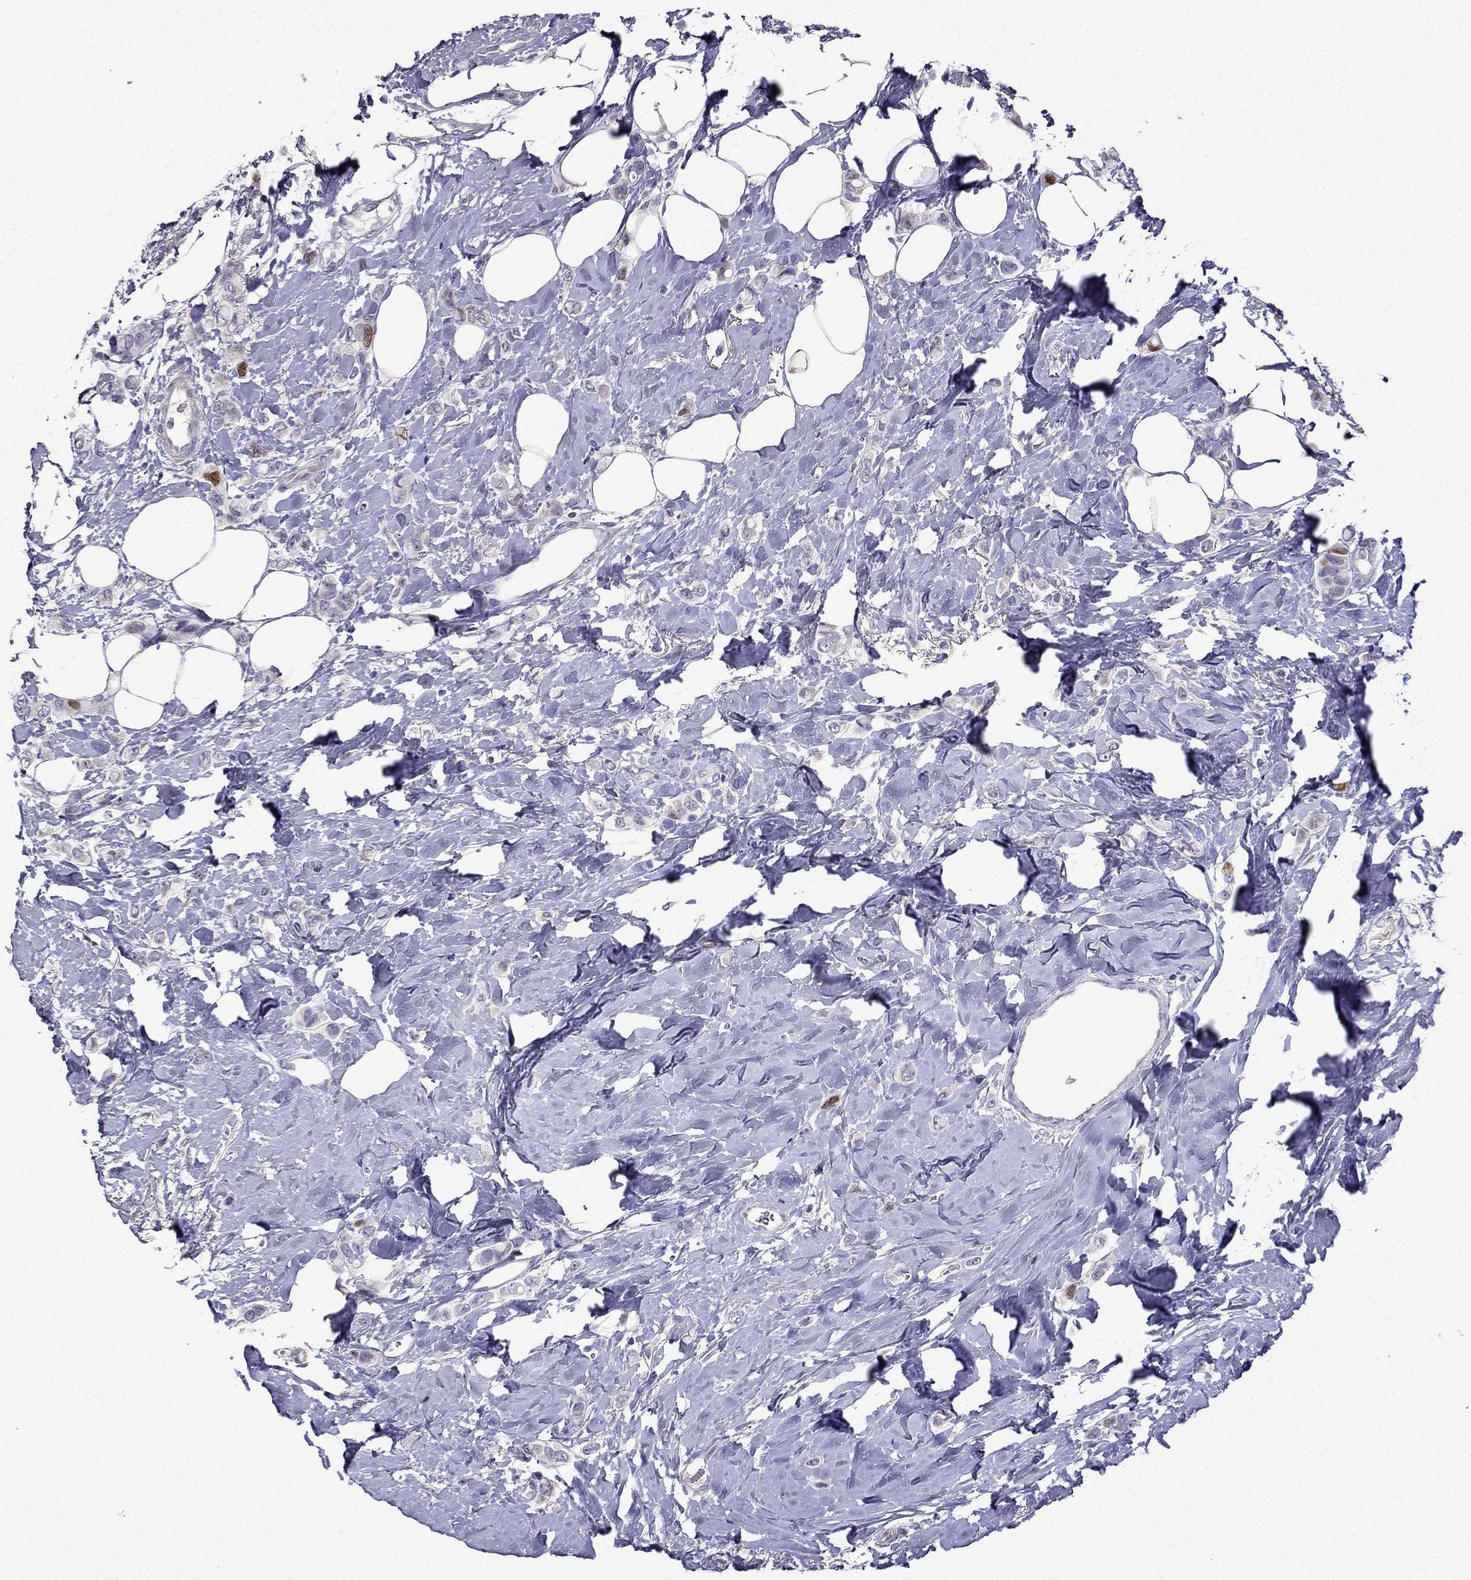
{"staining": {"intensity": "strong", "quantity": "<25%", "location": "nuclear"}, "tissue": "breast cancer", "cell_type": "Tumor cells", "image_type": "cancer", "snomed": [{"axis": "morphology", "description": "Lobular carcinoma"}, {"axis": "topography", "description": "Breast"}], "caption": "Lobular carcinoma (breast) stained with DAB (3,3'-diaminobenzidine) IHC displays medium levels of strong nuclear staining in about <25% of tumor cells.", "gene": "UHRF1", "patient": {"sex": "female", "age": 66}}